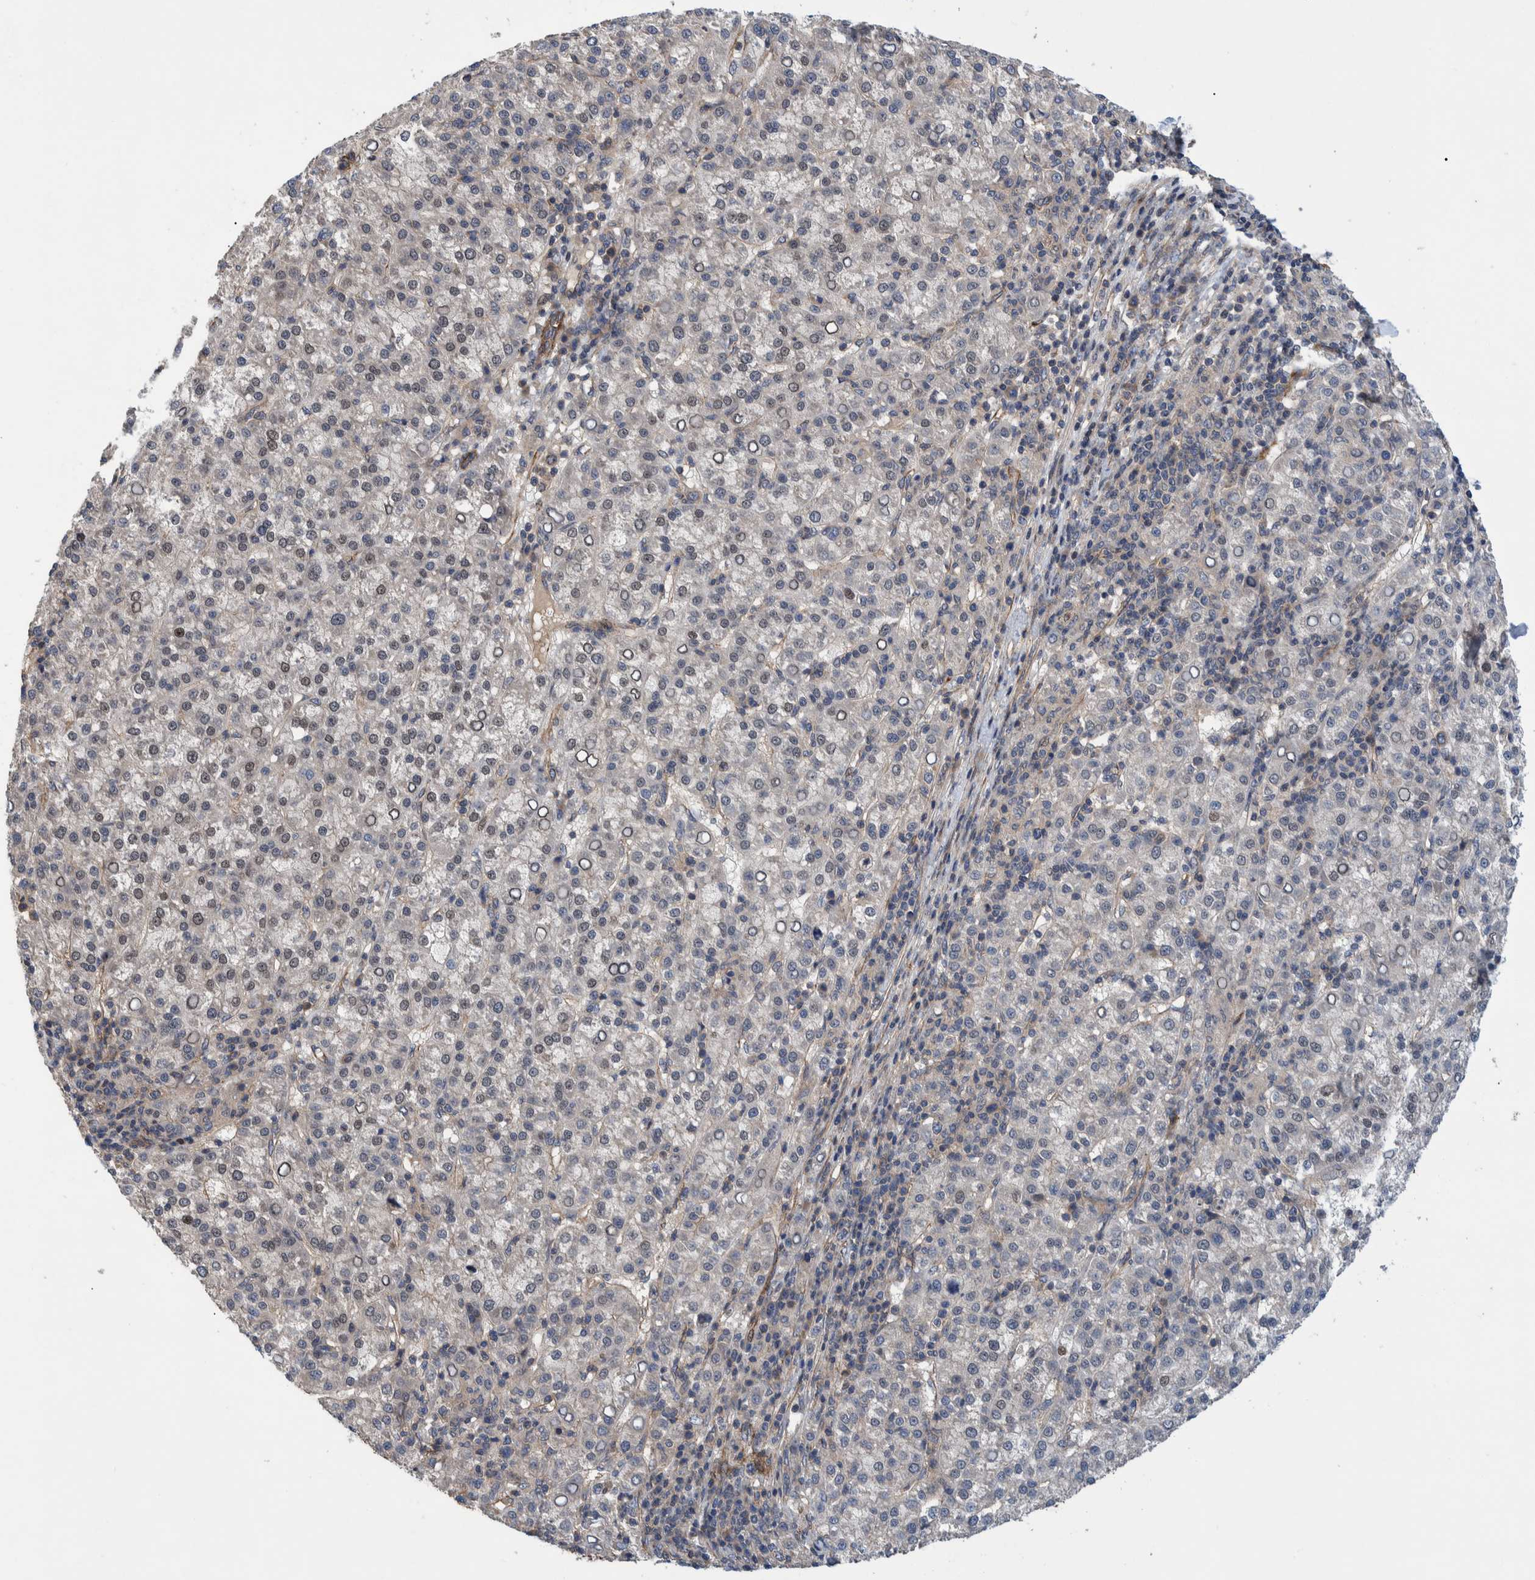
{"staining": {"intensity": "weak", "quantity": "<25%", "location": "cytoplasmic/membranous,nuclear"}, "tissue": "liver cancer", "cell_type": "Tumor cells", "image_type": "cancer", "snomed": [{"axis": "morphology", "description": "Carcinoma, Hepatocellular, NOS"}, {"axis": "topography", "description": "Liver"}], "caption": "Immunohistochemistry (IHC) of liver cancer shows no positivity in tumor cells. (DAB immunohistochemistry, high magnification).", "gene": "GRPEL2", "patient": {"sex": "female", "age": 58}}